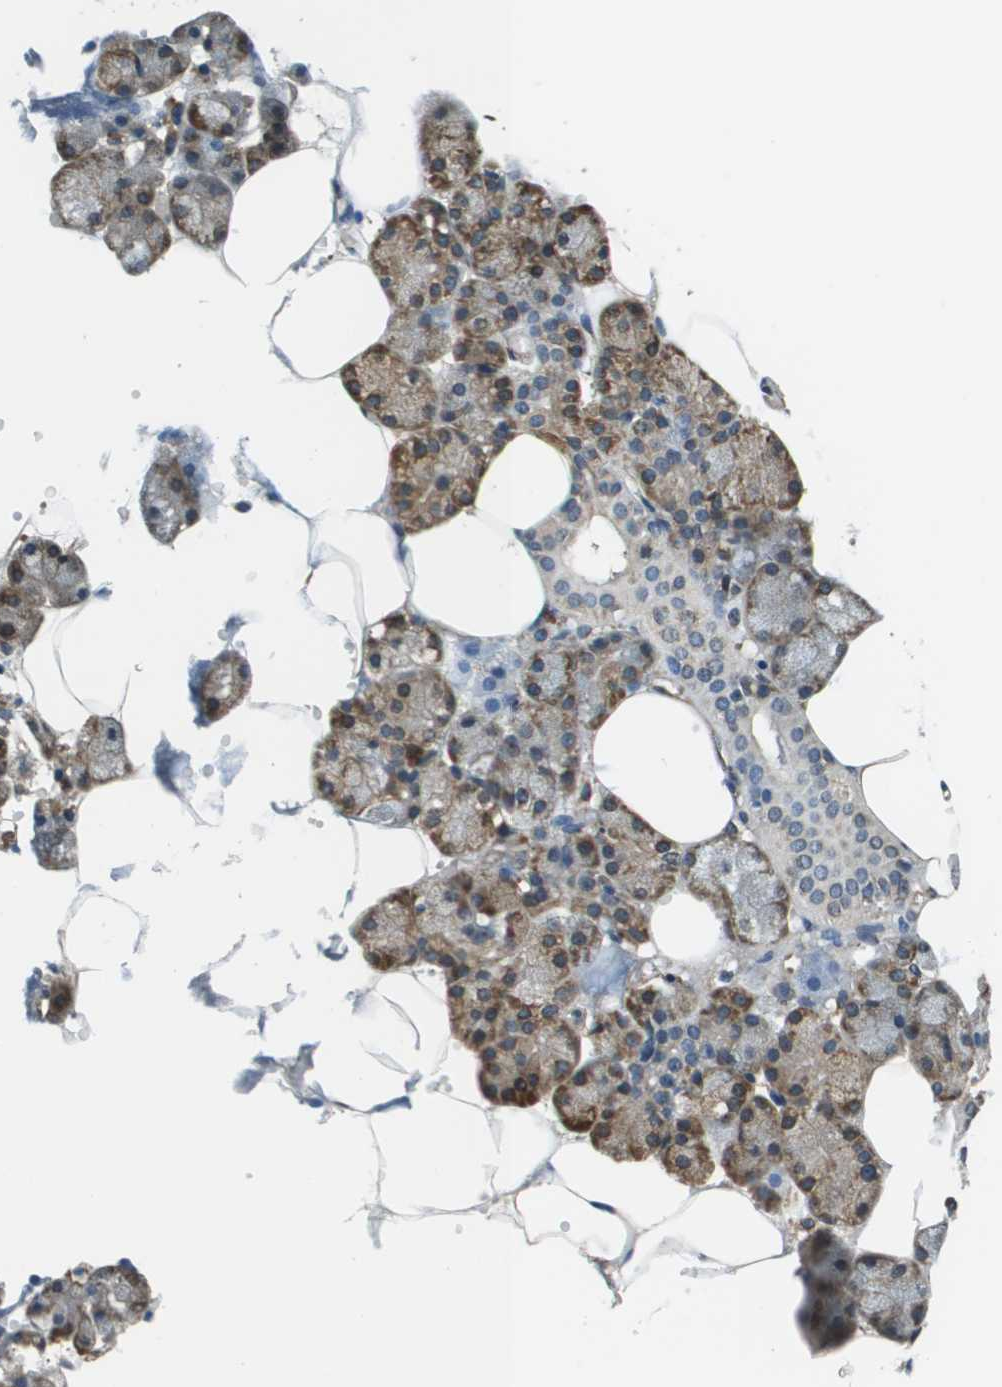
{"staining": {"intensity": "moderate", "quantity": ">75%", "location": "cytoplasmic/membranous"}, "tissue": "salivary gland", "cell_type": "Glandular cells", "image_type": "normal", "snomed": [{"axis": "morphology", "description": "Normal tissue, NOS"}, {"axis": "topography", "description": "Salivary gland"}], "caption": "Protein analysis of benign salivary gland exhibits moderate cytoplasmic/membranous positivity in approximately >75% of glandular cells. The protein of interest is shown in brown color, while the nuclei are stained blue.", "gene": "SEC62", "patient": {"sex": "male", "age": 62}}